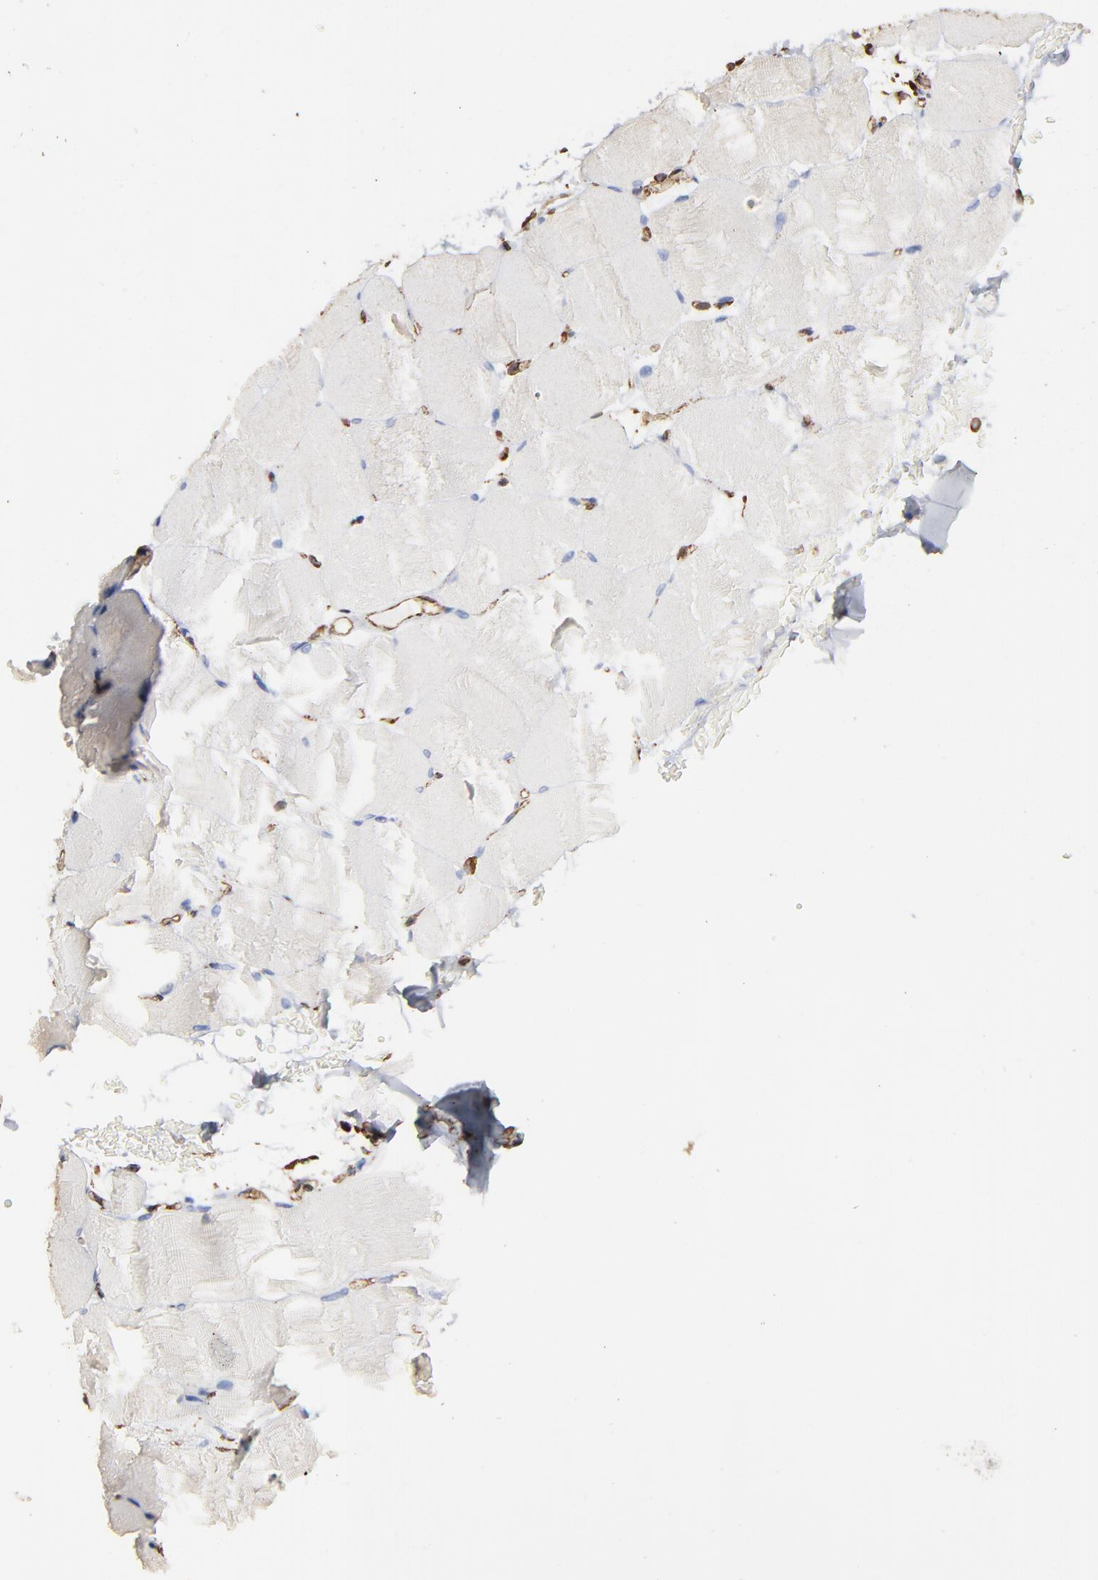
{"staining": {"intensity": "negative", "quantity": "none", "location": "none"}, "tissue": "skeletal muscle", "cell_type": "Myocytes", "image_type": "normal", "snomed": [{"axis": "morphology", "description": "Normal tissue, NOS"}, {"axis": "topography", "description": "Skeletal muscle"}], "caption": "The IHC micrograph has no significant staining in myocytes of skeletal muscle. Brightfield microscopy of immunohistochemistry stained with DAB (brown) and hematoxylin (blue), captured at high magnification.", "gene": "PDIA3", "patient": {"sex": "female", "age": 37}}